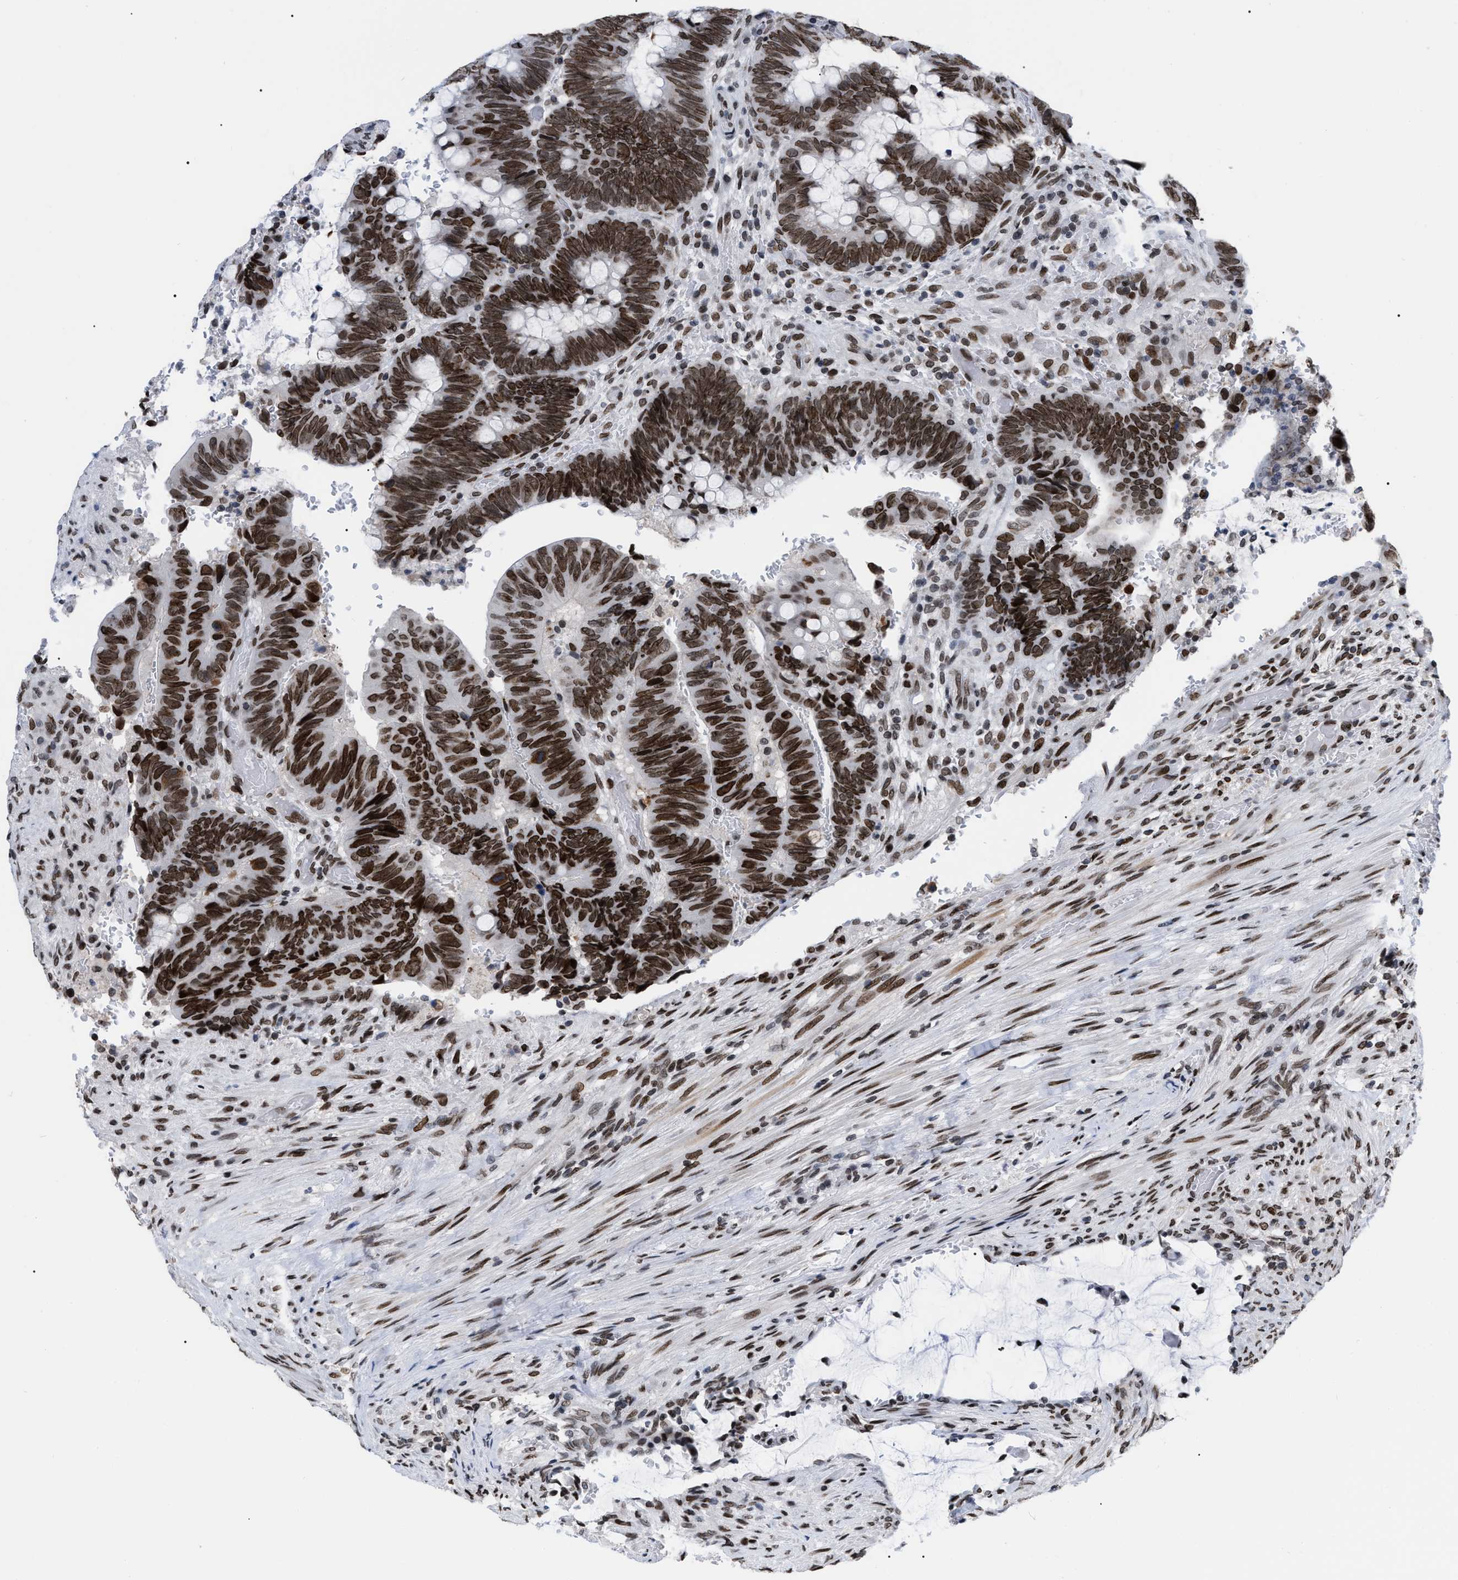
{"staining": {"intensity": "strong", "quantity": ">75%", "location": "nuclear"}, "tissue": "colorectal cancer", "cell_type": "Tumor cells", "image_type": "cancer", "snomed": [{"axis": "morphology", "description": "Normal tissue, NOS"}, {"axis": "morphology", "description": "Adenocarcinoma, NOS"}, {"axis": "topography", "description": "Rectum"}], "caption": "IHC image of neoplastic tissue: colorectal adenocarcinoma stained using immunohistochemistry displays high levels of strong protein expression localized specifically in the nuclear of tumor cells, appearing as a nuclear brown color.", "gene": "TPR", "patient": {"sex": "male", "age": 92}}